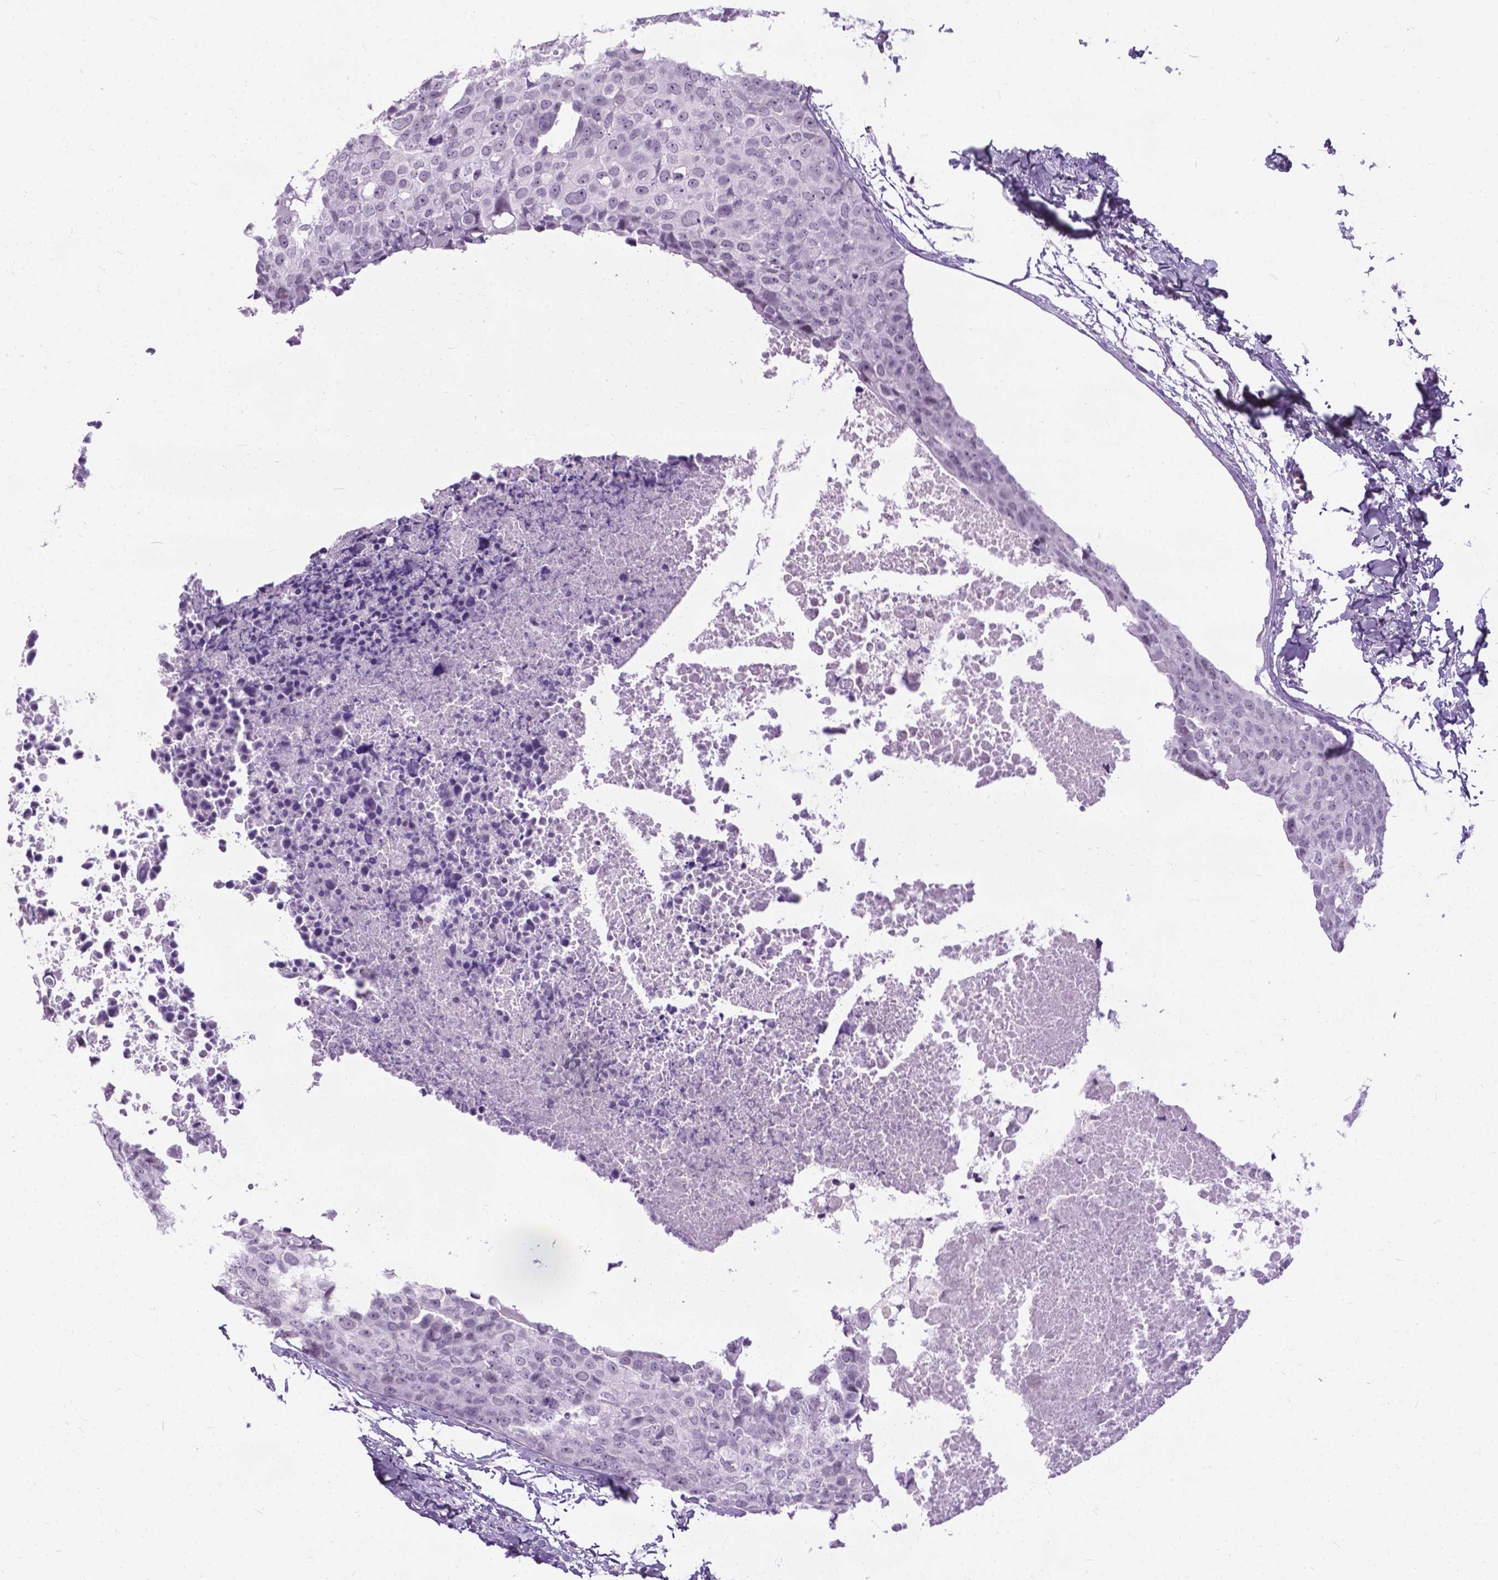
{"staining": {"intensity": "negative", "quantity": "none", "location": "none"}, "tissue": "breast cancer", "cell_type": "Tumor cells", "image_type": "cancer", "snomed": [{"axis": "morphology", "description": "Duct carcinoma"}, {"axis": "topography", "description": "Breast"}], "caption": "There is no significant expression in tumor cells of breast cancer (intraductal carcinoma).", "gene": "PROB1", "patient": {"sex": "female", "age": 38}}